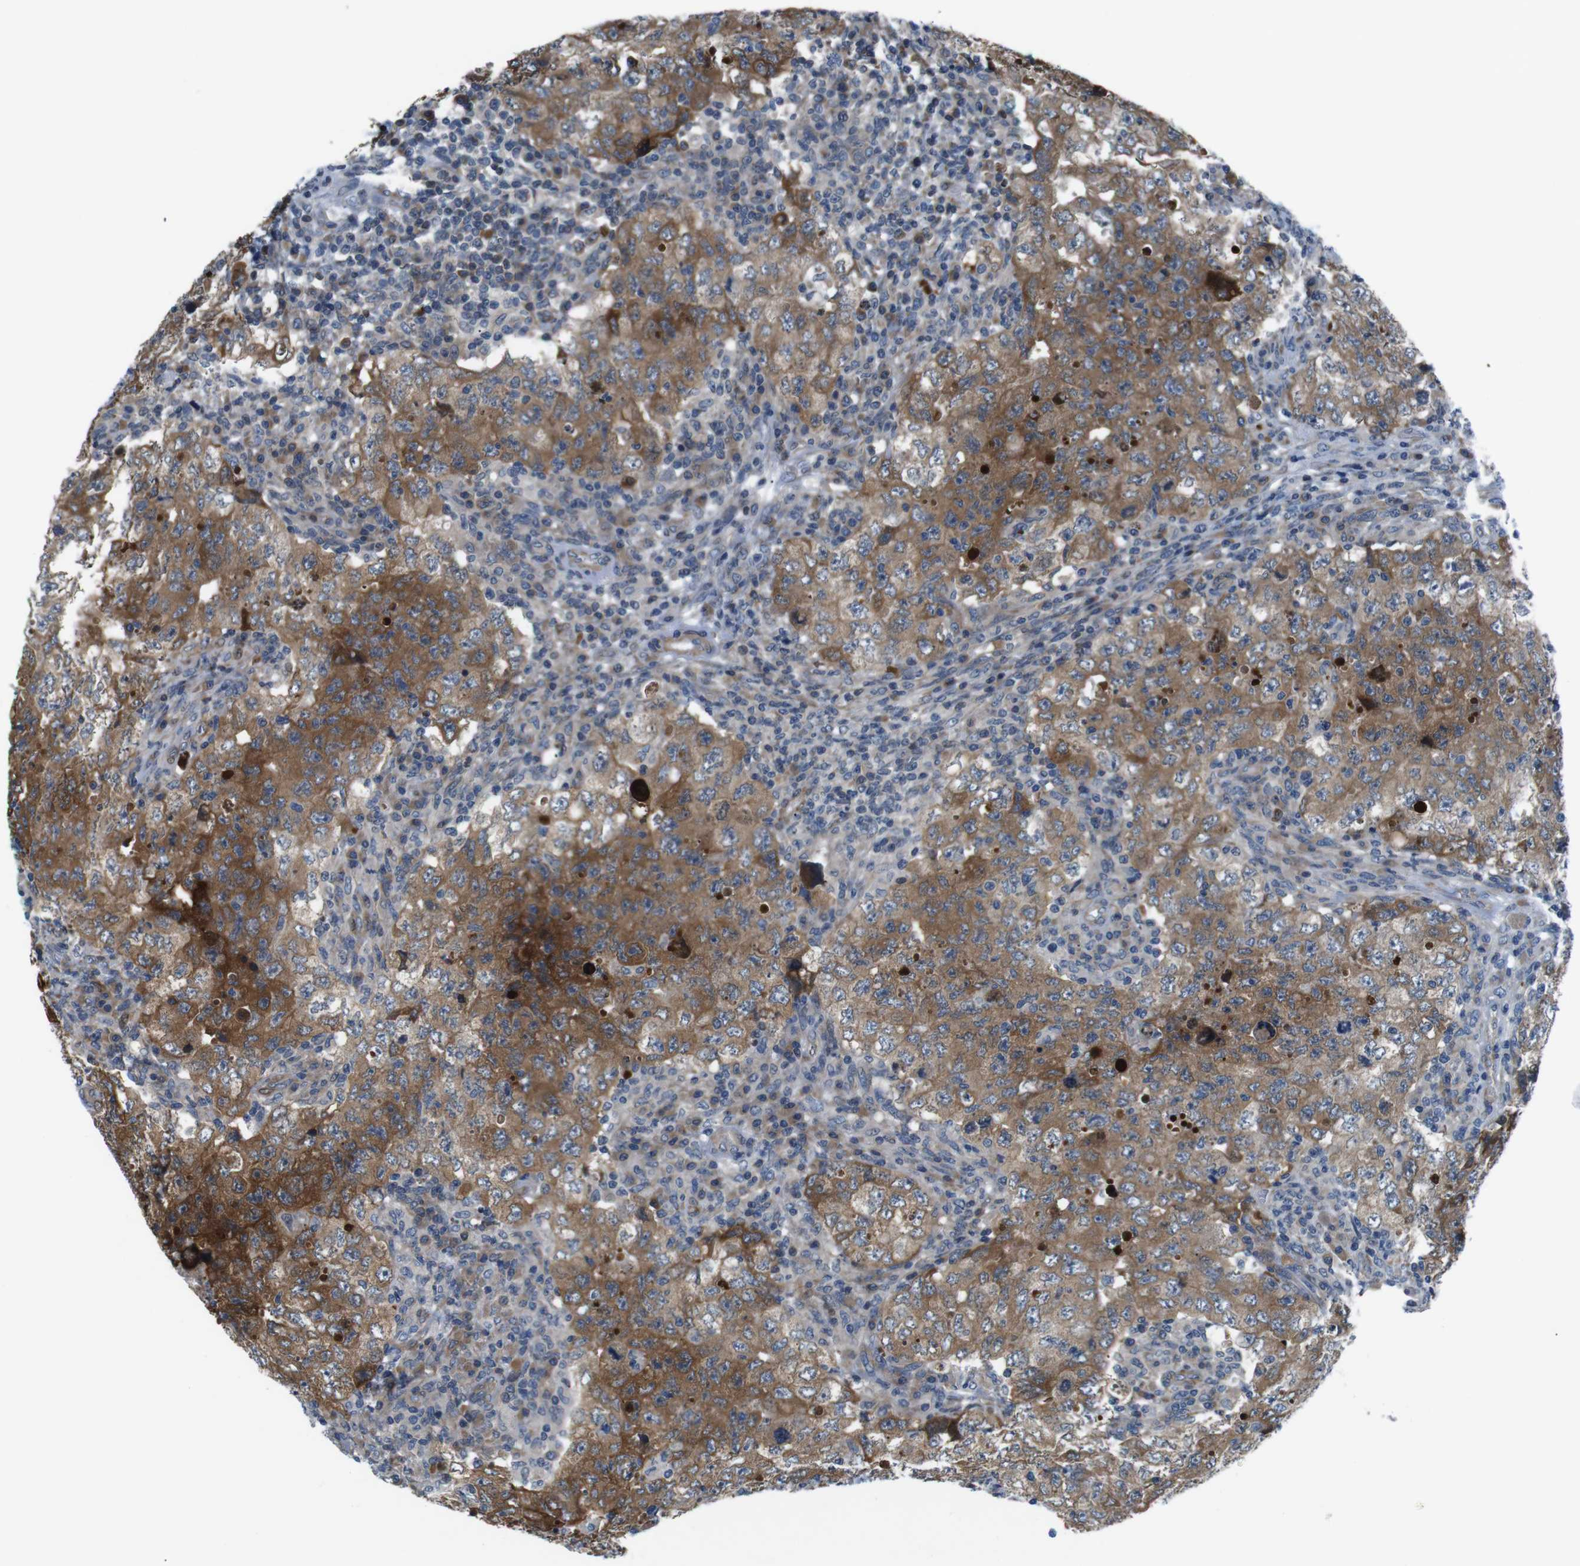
{"staining": {"intensity": "moderate", "quantity": ">75%", "location": "cytoplasmic/membranous"}, "tissue": "testis cancer", "cell_type": "Tumor cells", "image_type": "cancer", "snomed": [{"axis": "morphology", "description": "Carcinoma, Embryonal, NOS"}, {"axis": "topography", "description": "Testis"}], "caption": "Protein expression analysis of testis embryonal carcinoma displays moderate cytoplasmic/membranous staining in about >75% of tumor cells.", "gene": "JAK1", "patient": {"sex": "male", "age": 26}}